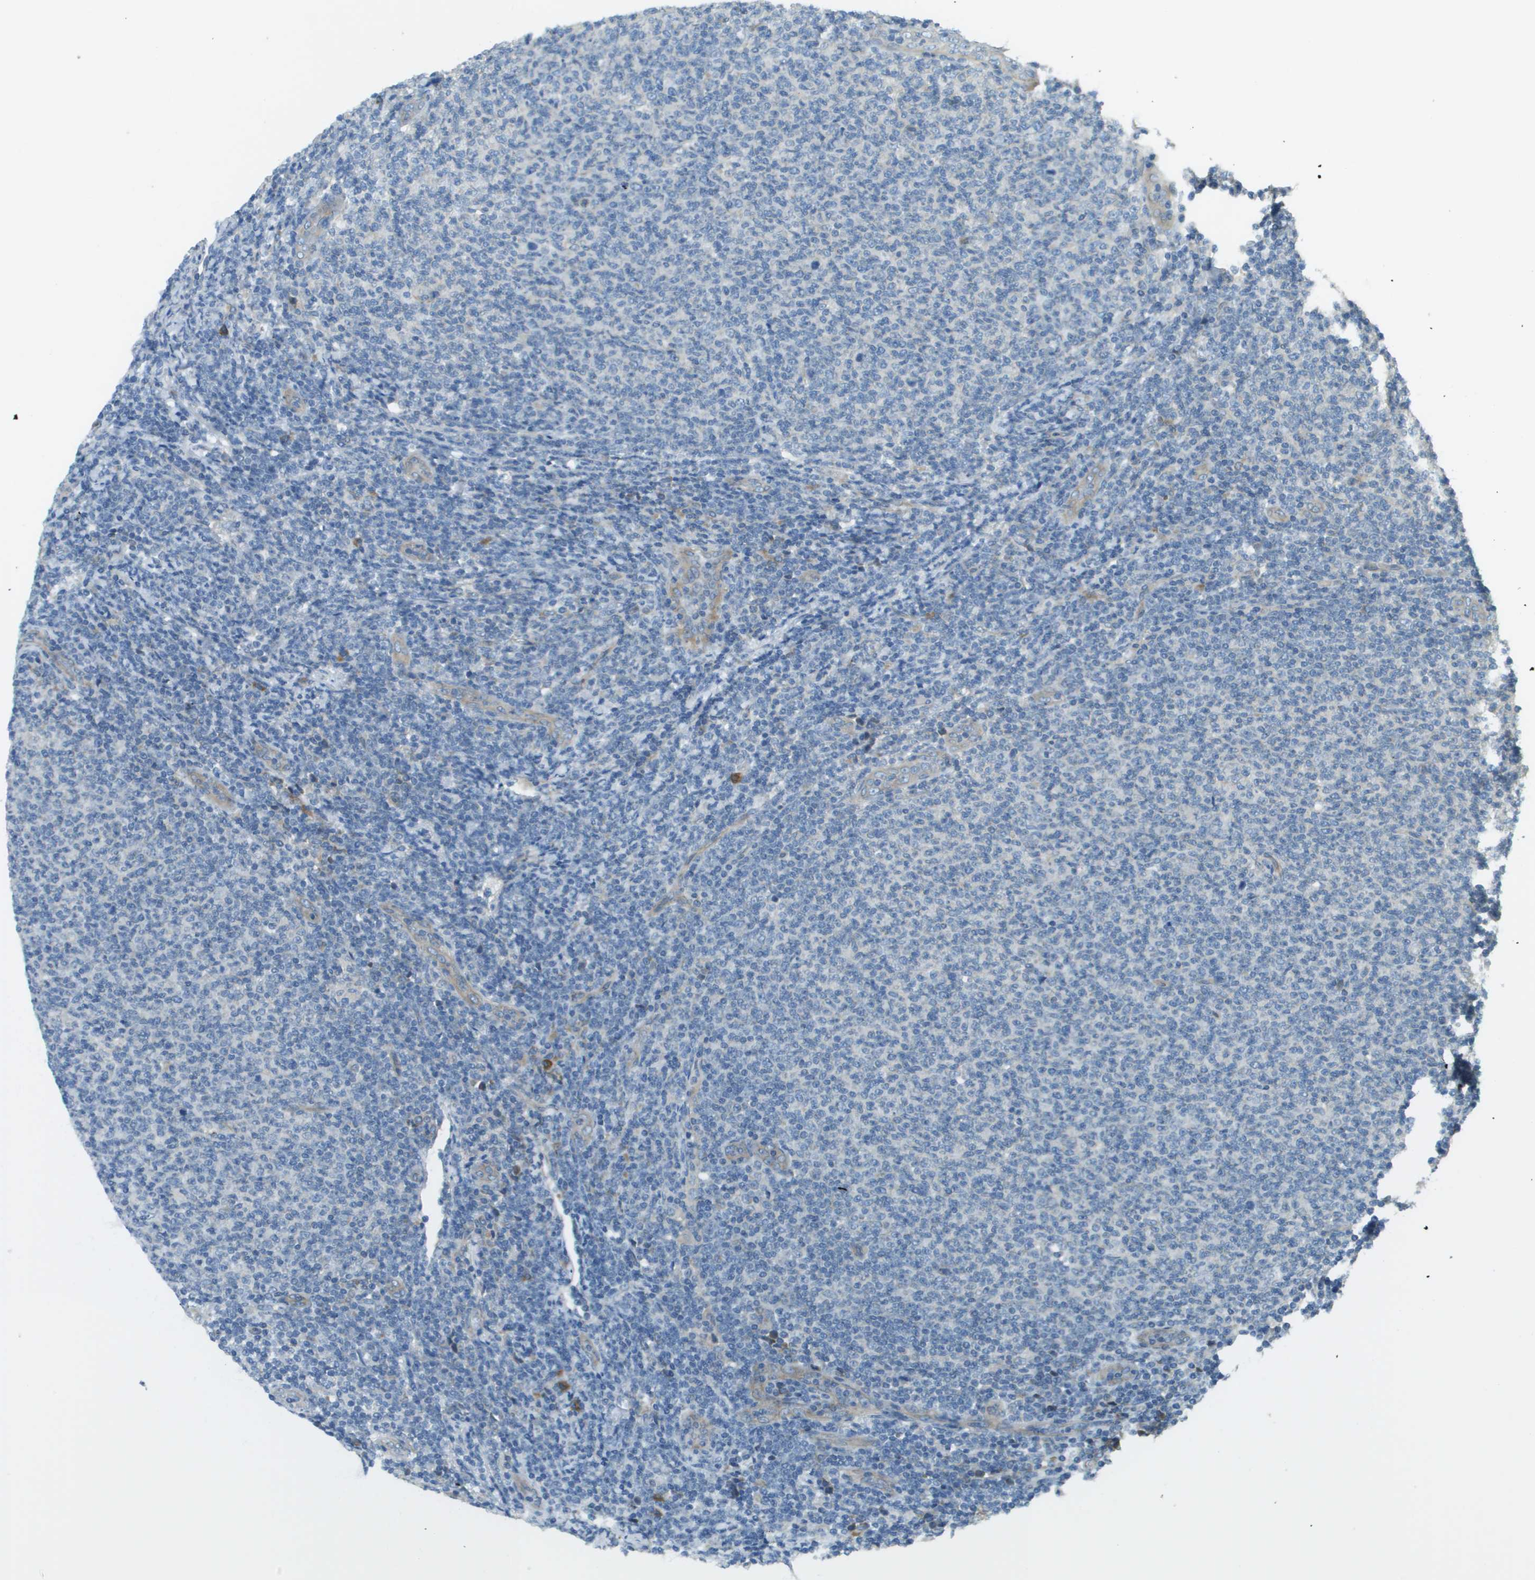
{"staining": {"intensity": "negative", "quantity": "none", "location": "none"}, "tissue": "lymphoma", "cell_type": "Tumor cells", "image_type": "cancer", "snomed": [{"axis": "morphology", "description": "Malignant lymphoma, non-Hodgkin's type, Low grade"}, {"axis": "topography", "description": "Lymph node"}], "caption": "Tumor cells are negative for brown protein staining in lymphoma. Nuclei are stained in blue.", "gene": "DNAJB11", "patient": {"sex": "male", "age": 66}}